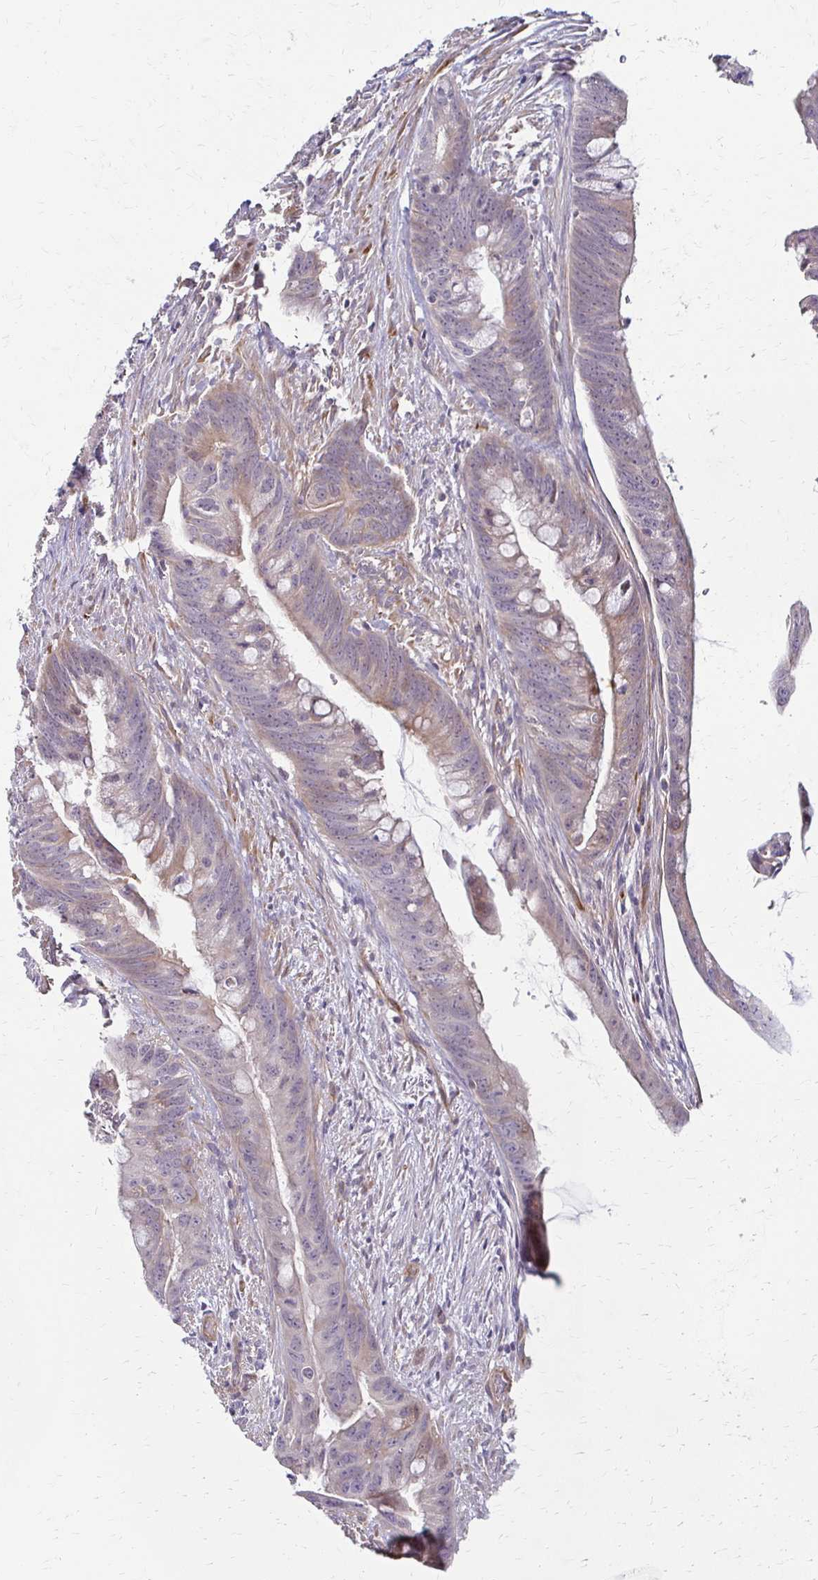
{"staining": {"intensity": "weak", "quantity": "<25%", "location": "cytoplasmic/membranous"}, "tissue": "colorectal cancer", "cell_type": "Tumor cells", "image_type": "cancer", "snomed": [{"axis": "morphology", "description": "Adenocarcinoma, NOS"}, {"axis": "topography", "description": "Colon"}], "caption": "The micrograph exhibits no significant expression in tumor cells of colorectal cancer. The staining was performed using DAB (3,3'-diaminobenzidine) to visualize the protein expression in brown, while the nuclei were stained in blue with hematoxylin (Magnification: 20x).", "gene": "CFL2", "patient": {"sex": "male", "age": 62}}